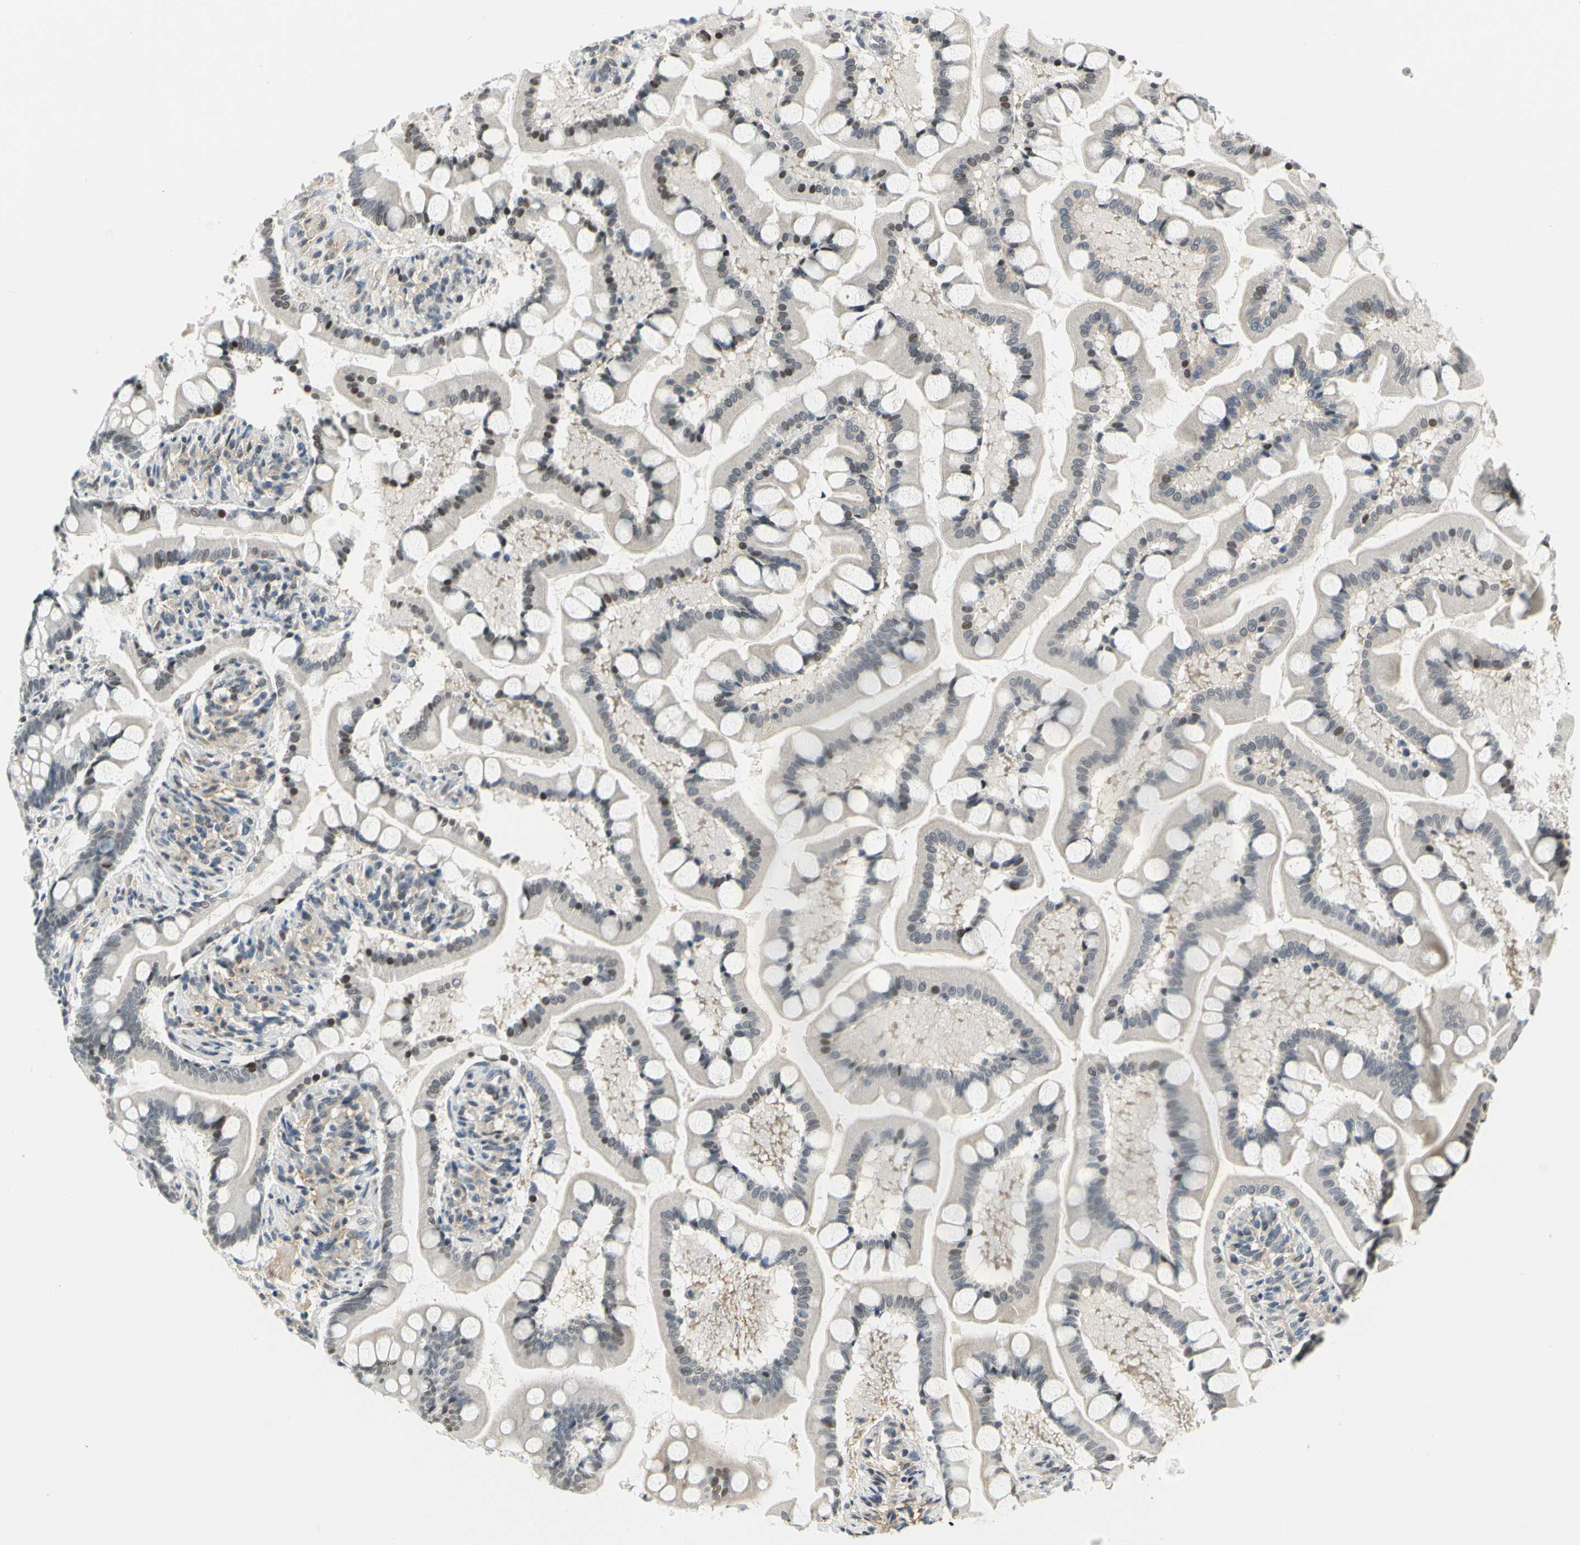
{"staining": {"intensity": "moderate", "quantity": "25%-75%", "location": "cytoplasmic/membranous,nuclear"}, "tissue": "small intestine", "cell_type": "Glandular cells", "image_type": "normal", "snomed": [{"axis": "morphology", "description": "Normal tissue, NOS"}, {"axis": "topography", "description": "Small intestine"}], "caption": "Brown immunohistochemical staining in benign human small intestine exhibits moderate cytoplasmic/membranous,nuclear expression in approximately 25%-75% of glandular cells. The staining is performed using DAB (3,3'-diaminobenzidine) brown chromogen to label protein expression. The nuclei are counter-stained blue using hematoxylin.", "gene": "IMPG2", "patient": {"sex": "male", "age": 41}}